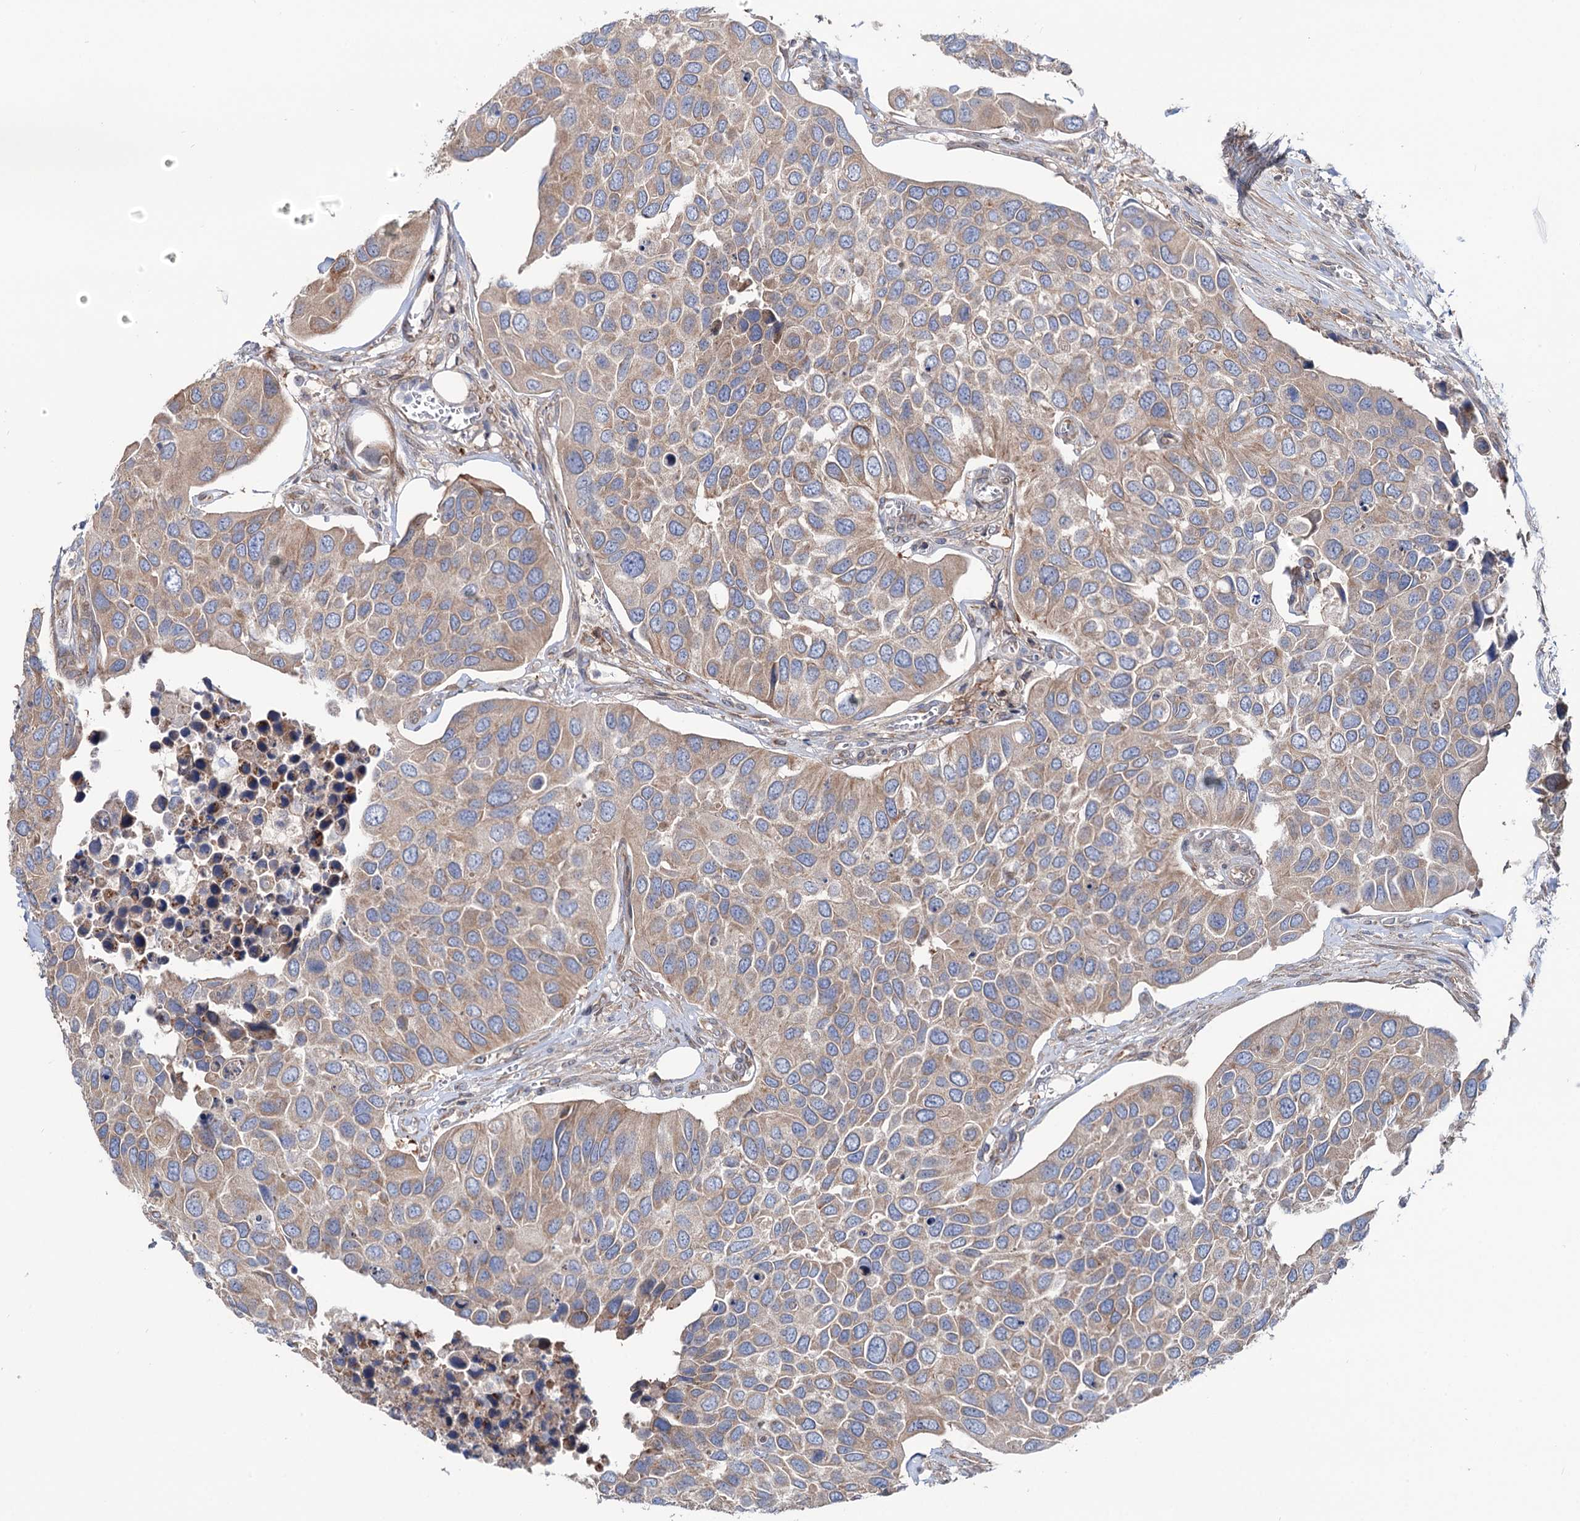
{"staining": {"intensity": "moderate", "quantity": ">75%", "location": "cytoplasmic/membranous"}, "tissue": "urothelial cancer", "cell_type": "Tumor cells", "image_type": "cancer", "snomed": [{"axis": "morphology", "description": "Urothelial carcinoma, High grade"}, {"axis": "topography", "description": "Urinary bladder"}], "caption": "Urothelial cancer stained with DAB (3,3'-diaminobenzidine) immunohistochemistry demonstrates medium levels of moderate cytoplasmic/membranous positivity in about >75% of tumor cells. The protein is shown in brown color, while the nuclei are stained blue.", "gene": "PTDSS2", "patient": {"sex": "male", "age": 74}}